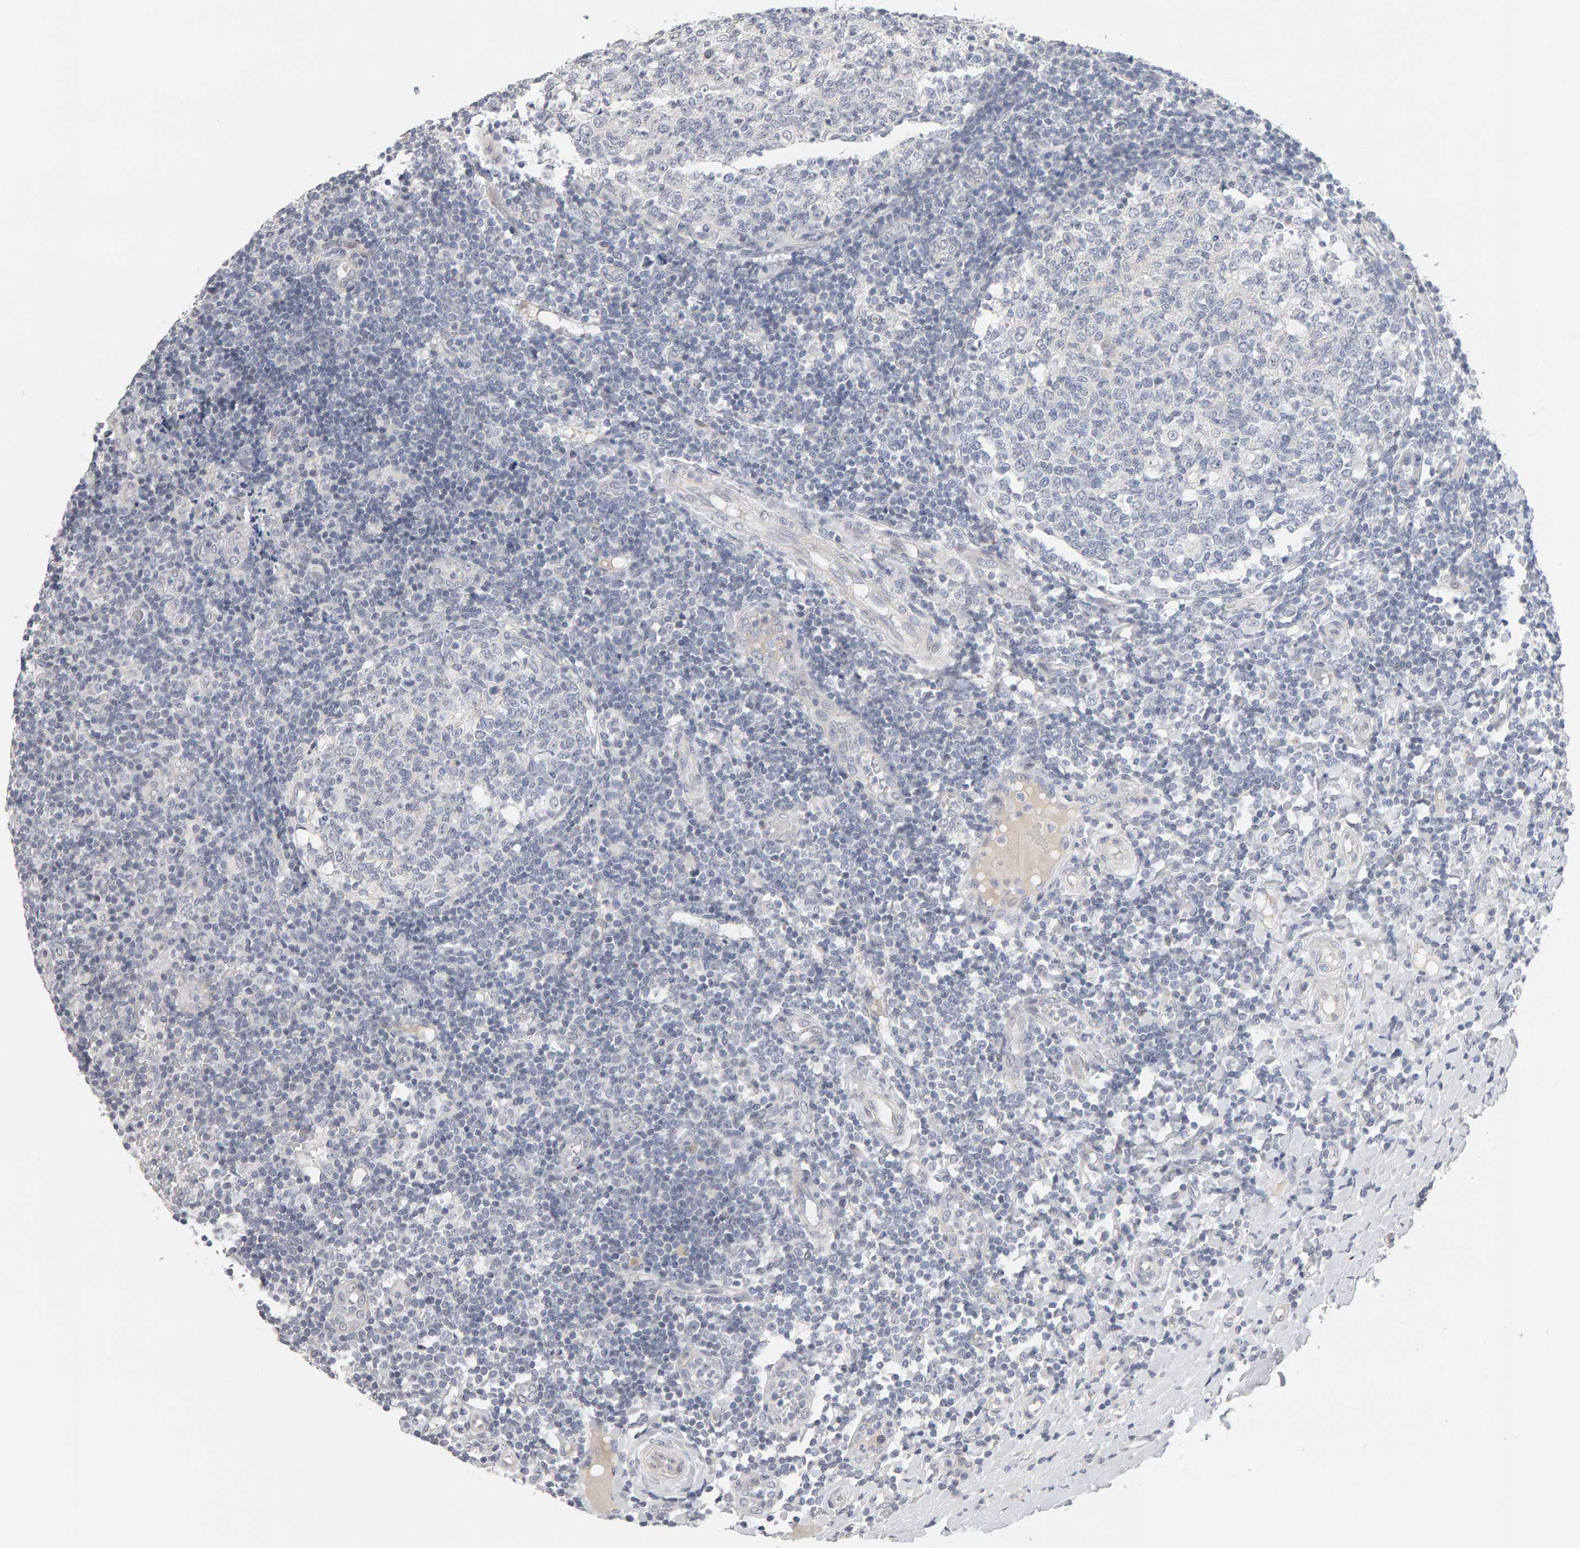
{"staining": {"intensity": "negative", "quantity": "none", "location": "none"}, "tissue": "tonsil", "cell_type": "Germinal center cells", "image_type": "normal", "snomed": [{"axis": "morphology", "description": "Normal tissue, NOS"}, {"axis": "topography", "description": "Tonsil"}], "caption": "The IHC photomicrograph has no significant staining in germinal center cells of tonsil. (DAB immunohistochemistry (IHC) with hematoxylin counter stain).", "gene": "HNF4A", "patient": {"sex": "female", "age": 19}}